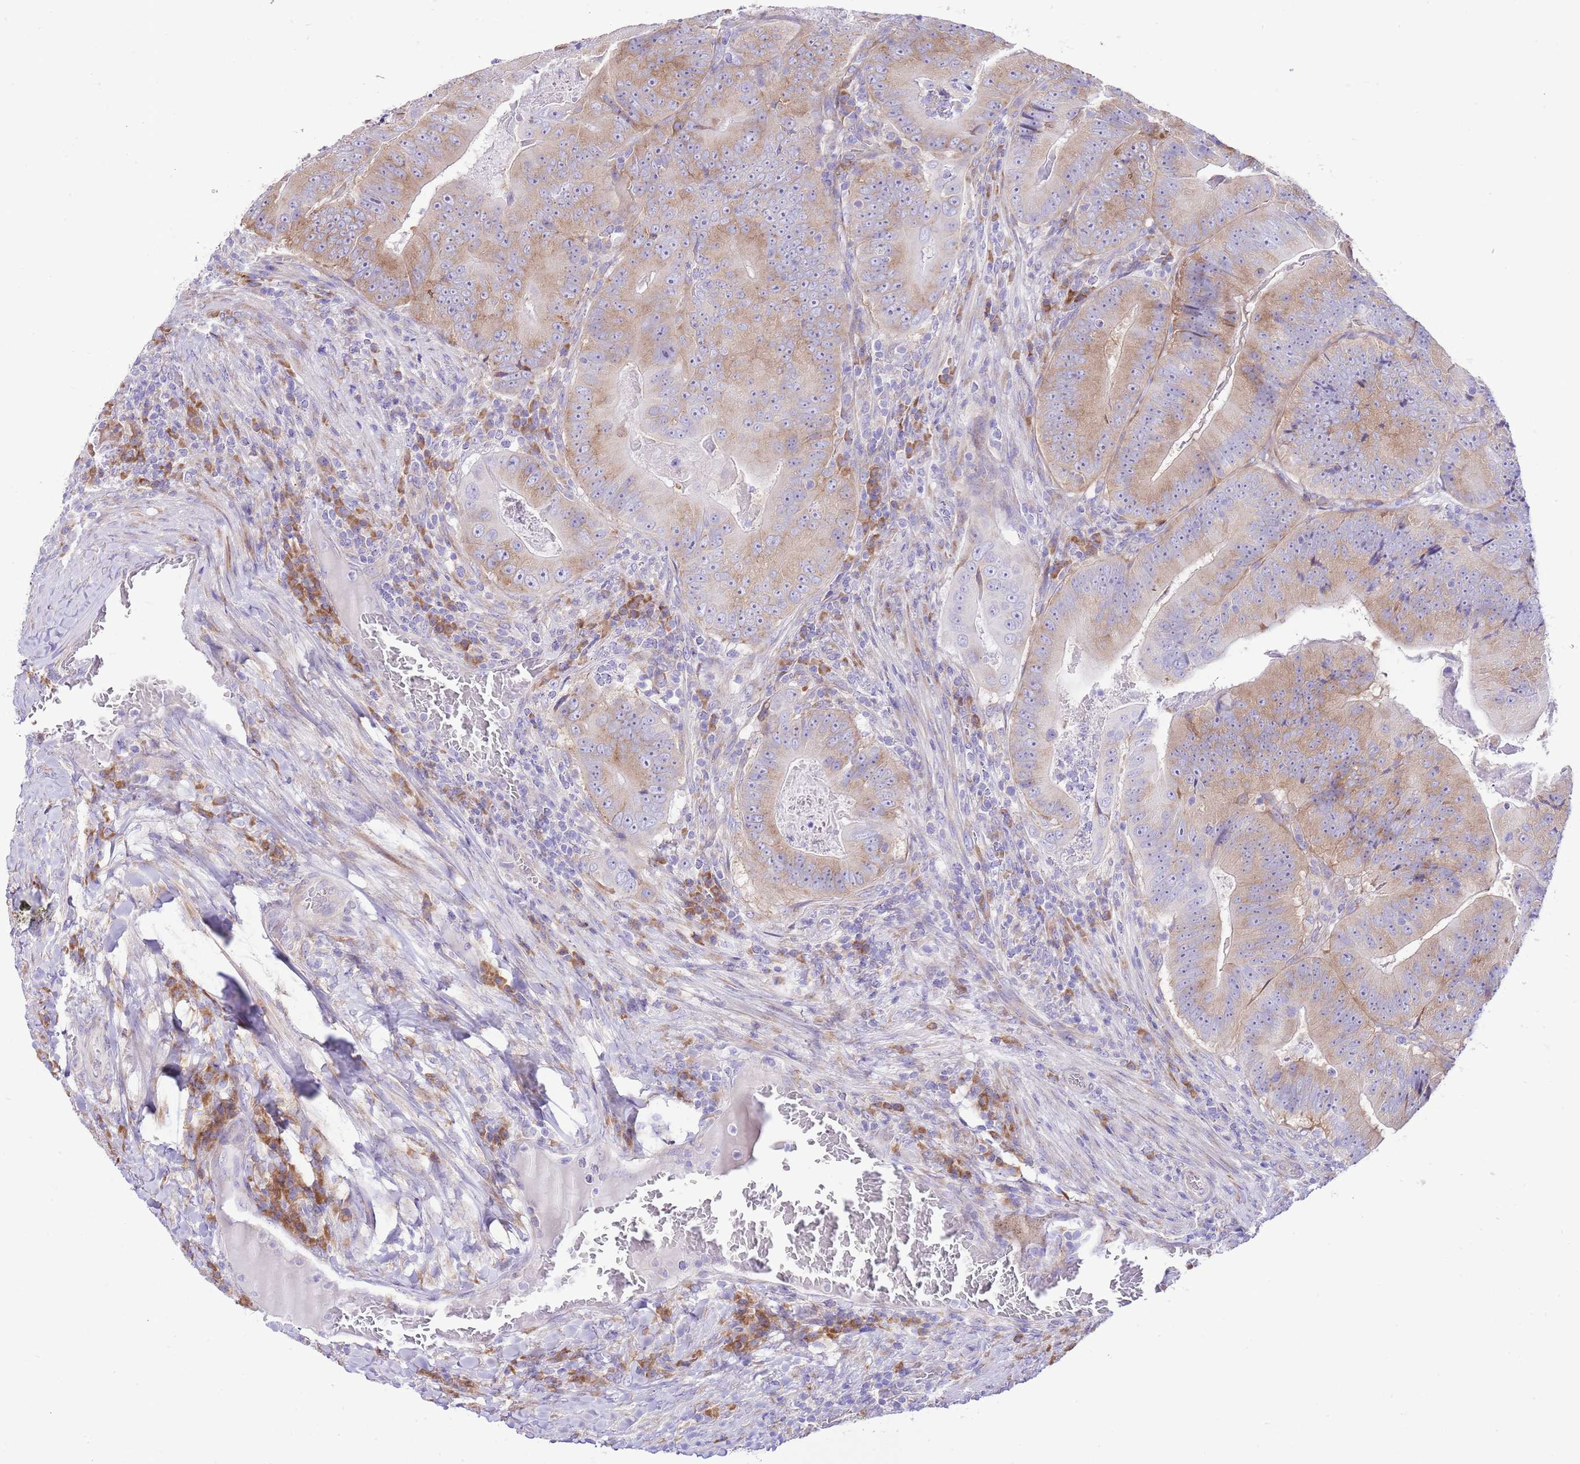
{"staining": {"intensity": "moderate", "quantity": ">75%", "location": "cytoplasmic/membranous"}, "tissue": "colorectal cancer", "cell_type": "Tumor cells", "image_type": "cancer", "snomed": [{"axis": "morphology", "description": "Adenocarcinoma, NOS"}, {"axis": "topography", "description": "Colon"}], "caption": "Immunohistochemistry (IHC) (DAB) staining of human colorectal adenocarcinoma shows moderate cytoplasmic/membranous protein expression in about >75% of tumor cells. (DAB (3,3'-diaminobenzidine) IHC with brightfield microscopy, high magnification).", "gene": "RPS10", "patient": {"sex": "female", "age": 86}}